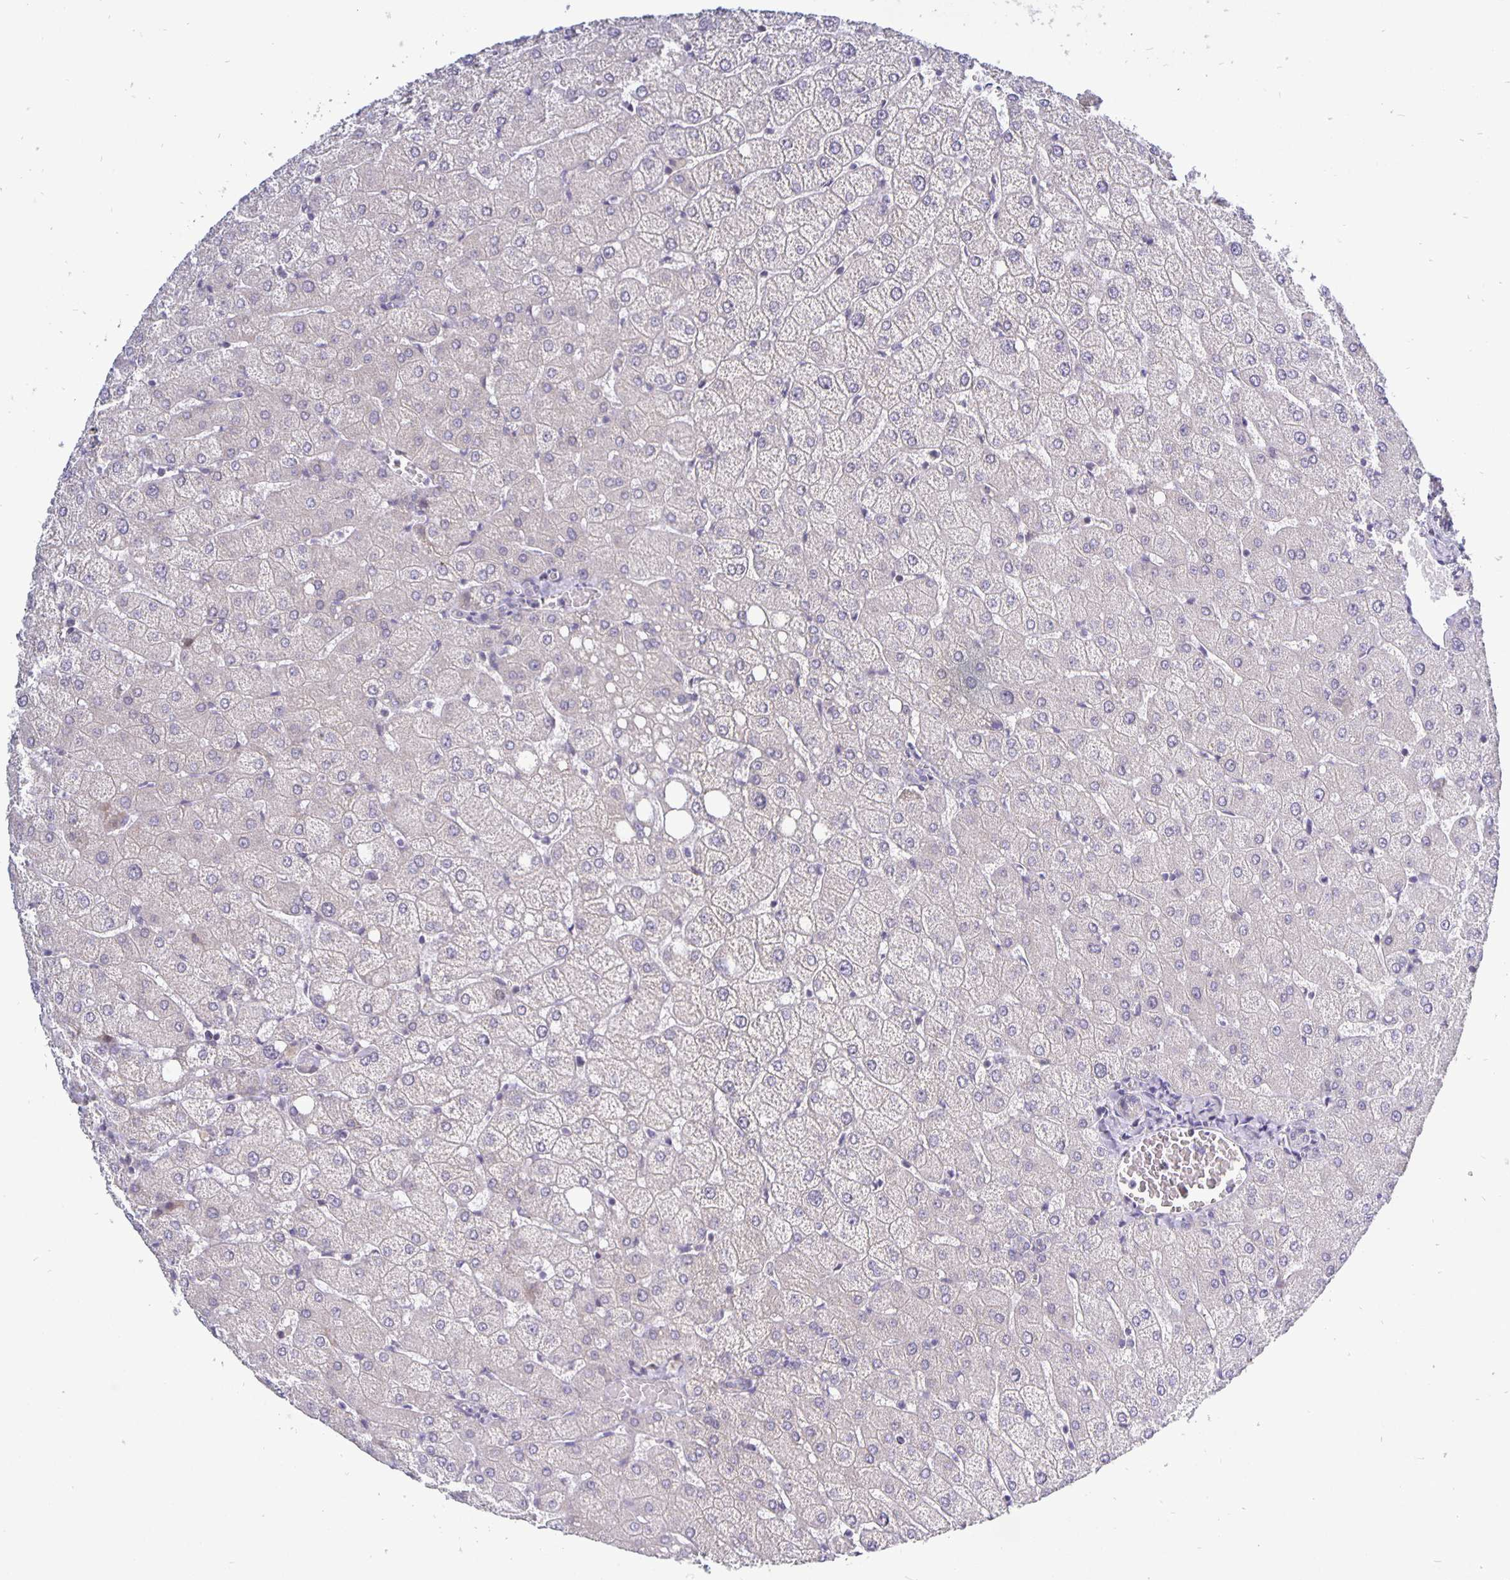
{"staining": {"intensity": "negative", "quantity": "none", "location": "none"}, "tissue": "liver", "cell_type": "Cholangiocytes", "image_type": "normal", "snomed": [{"axis": "morphology", "description": "Normal tissue, NOS"}, {"axis": "topography", "description": "Liver"}], "caption": "Cholangiocytes are negative for protein expression in benign human liver. (DAB IHC, high magnification).", "gene": "ERBB2", "patient": {"sex": "female", "age": 54}}